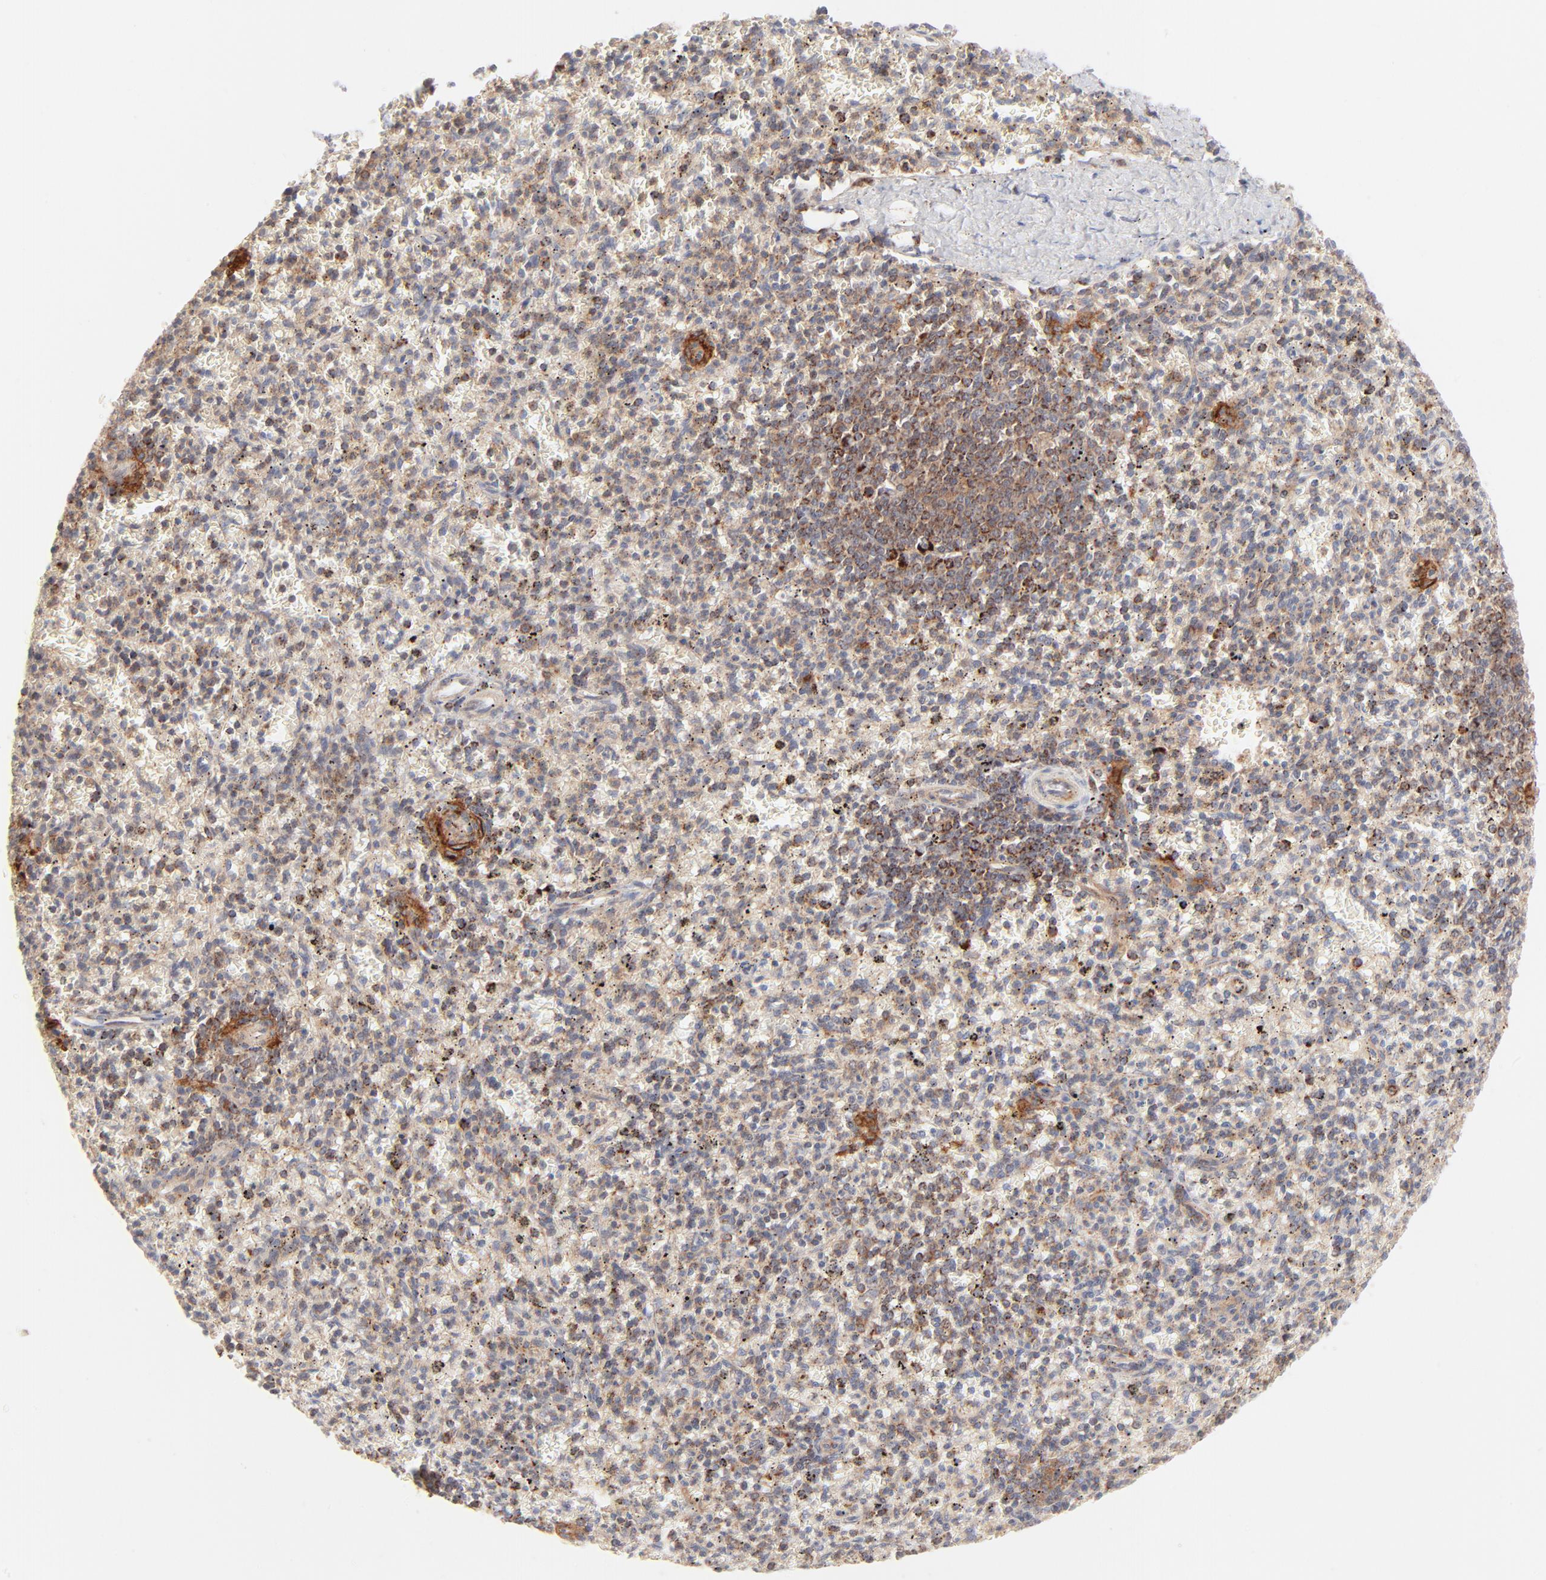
{"staining": {"intensity": "weak", "quantity": ">75%", "location": "cytoplasmic/membranous"}, "tissue": "spleen", "cell_type": "Cells in red pulp", "image_type": "normal", "snomed": [{"axis": "morphology", "description": "Normal tissue, NOS"}, {"axis": "topography", "description": "Spleen"}], "caption": "Immunohistochemistry (IHC) staining of benign spleen, which shows low levels of weak cytoplasmic/membranous positivity in approximately >75% of cells in red pulp indicating weak cytoplasmic/membranous protein expression. The staining was performed using DAB (brown) for protein detection and nuclei were counterstained in hematoxylin (blue).", "gene": "CSPG4", "patient": {"sex": "male", "age": 72}}